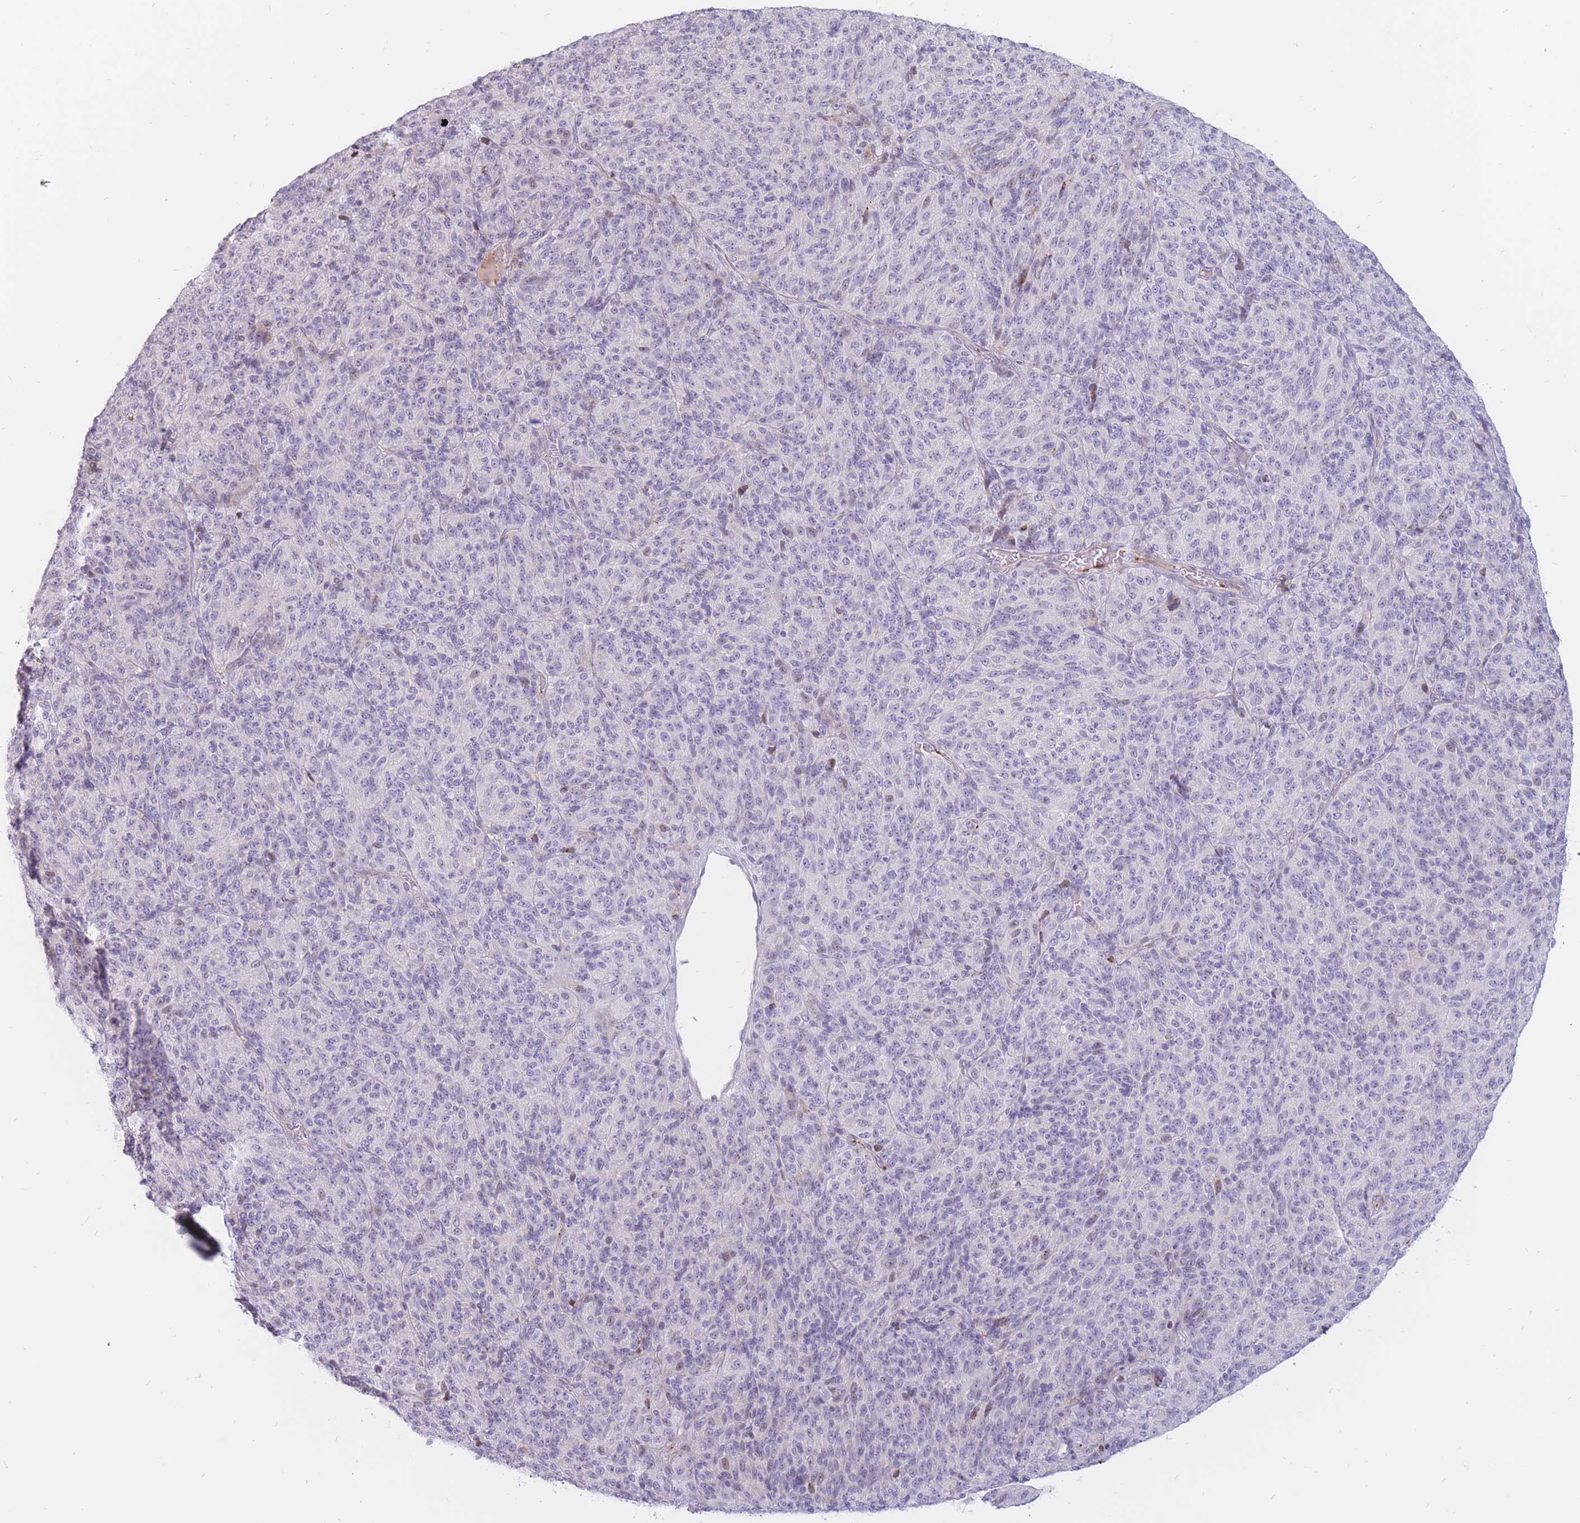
{"staining": {"intensity": "negative", "quantity": "none", "location": "none"}, "tissue": "melanoma", "cell_type": "Tumor cells", "image_type": "cancer", "snomed": [{"axis": "morphology", "description": "Malignant melanoma, Metastatic site"}, {"axis": "topography", "description": "Brain"}], "caption": "This photomicrograph is of melanoma stained with immunohistochemistry (IHC) to label a protein in brown with the nuclei are counter-stained blue. There is no positivity in tumor cells.", "gene": "PTGDR", "patient": {"sex": "female", "age": 56}}